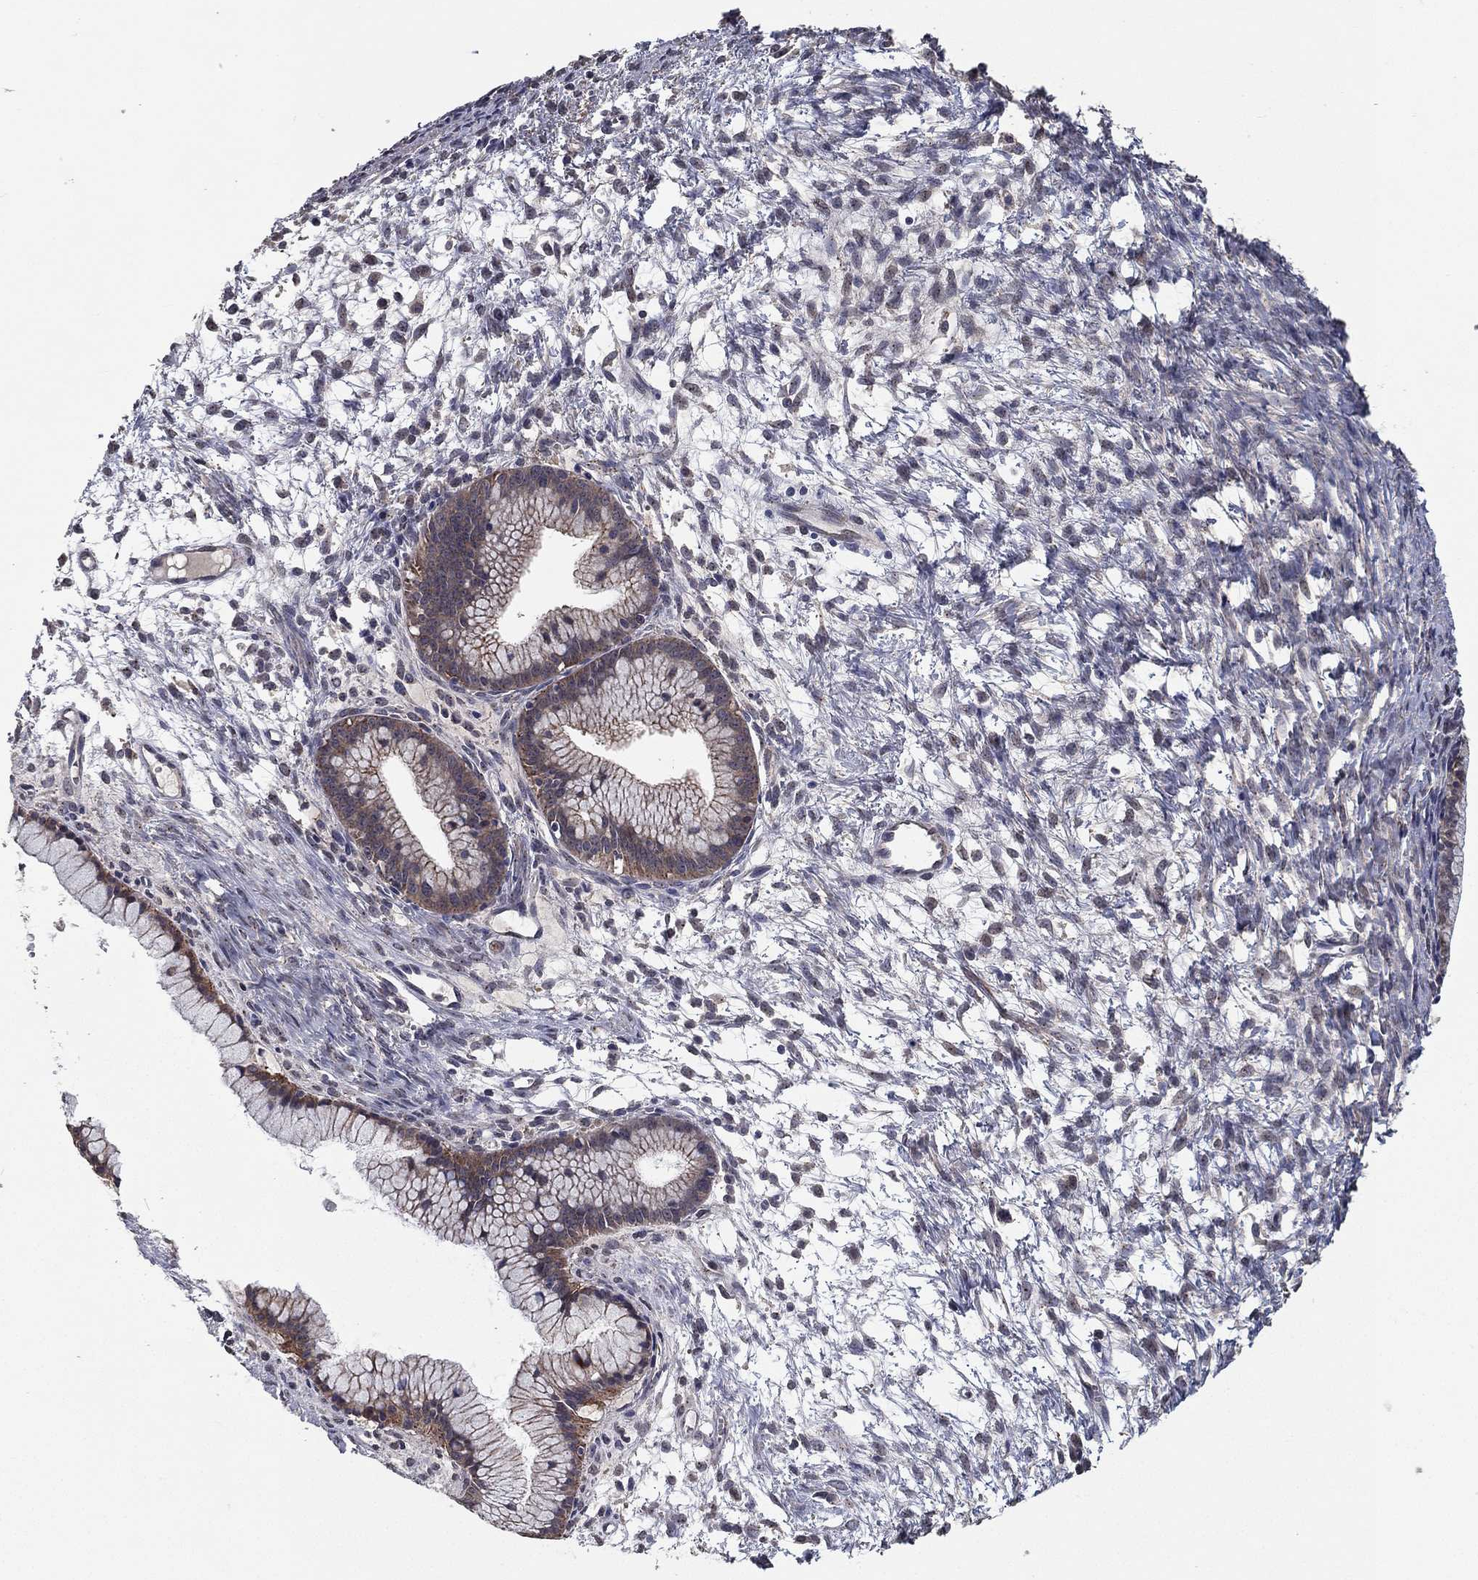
{"staining": {"intensity": "weak", "quantity": "<25%", "location": "cytoplasmic/membranous"}, "tissue": "ovarian cancer", "cell_type": "Tumor cells", "image_type": "cancer", "snomed": [{"axis": "morphology", "description": "Cystadenocarcinoma, mucinous, NOS"}, {"axis": "topography", "description": "Ovary"}], "caption": "An IHC micrograph of ovarian mucinous cystadenocarcinoma is shown. There is no staining in tumor cells of ovarian mucinous cystadenocarcinoma.", "gene": "PCNT", "patient": {"sex": "female", "age": 41}}